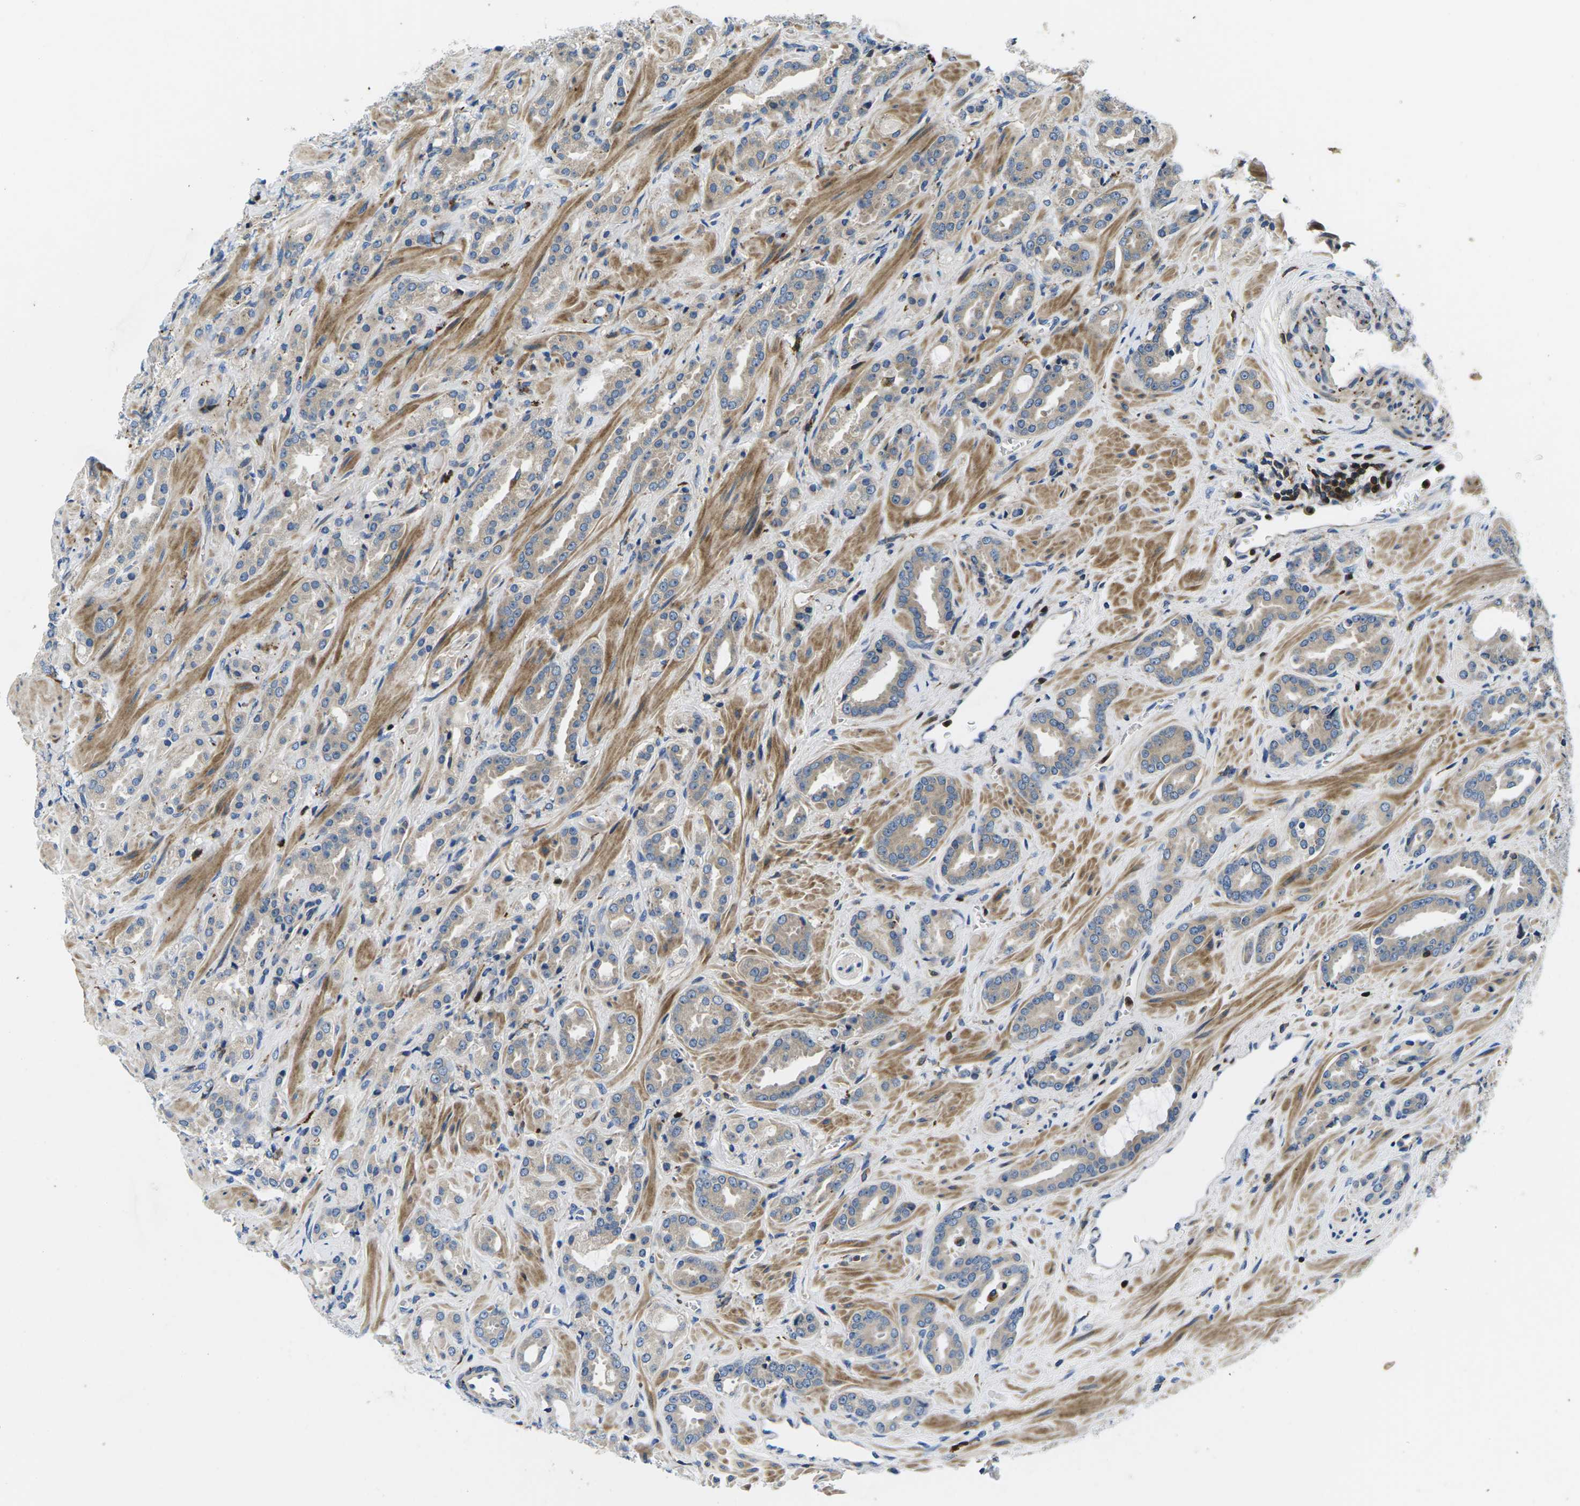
{"staining": {"intensity": "moderate", "quantity": ">75%", "location": "cytoplasmic/membranous"}, "tissue": "prostate cancer", "cell_type": "Tumor cells", "image_type": "cancer", "snomed": [{"axis": "morphology", "description": "Adenocarcinoma, High grade"}, {"axis": "topography", "description": "Prostate"}], "caption": "A brown stain labels moderate cytoplasmic/membranous expression of a protein in human prostate cancer tumor cells.", "gene": "PLCE1", "patient": {"sex": "male", "age": 64}}